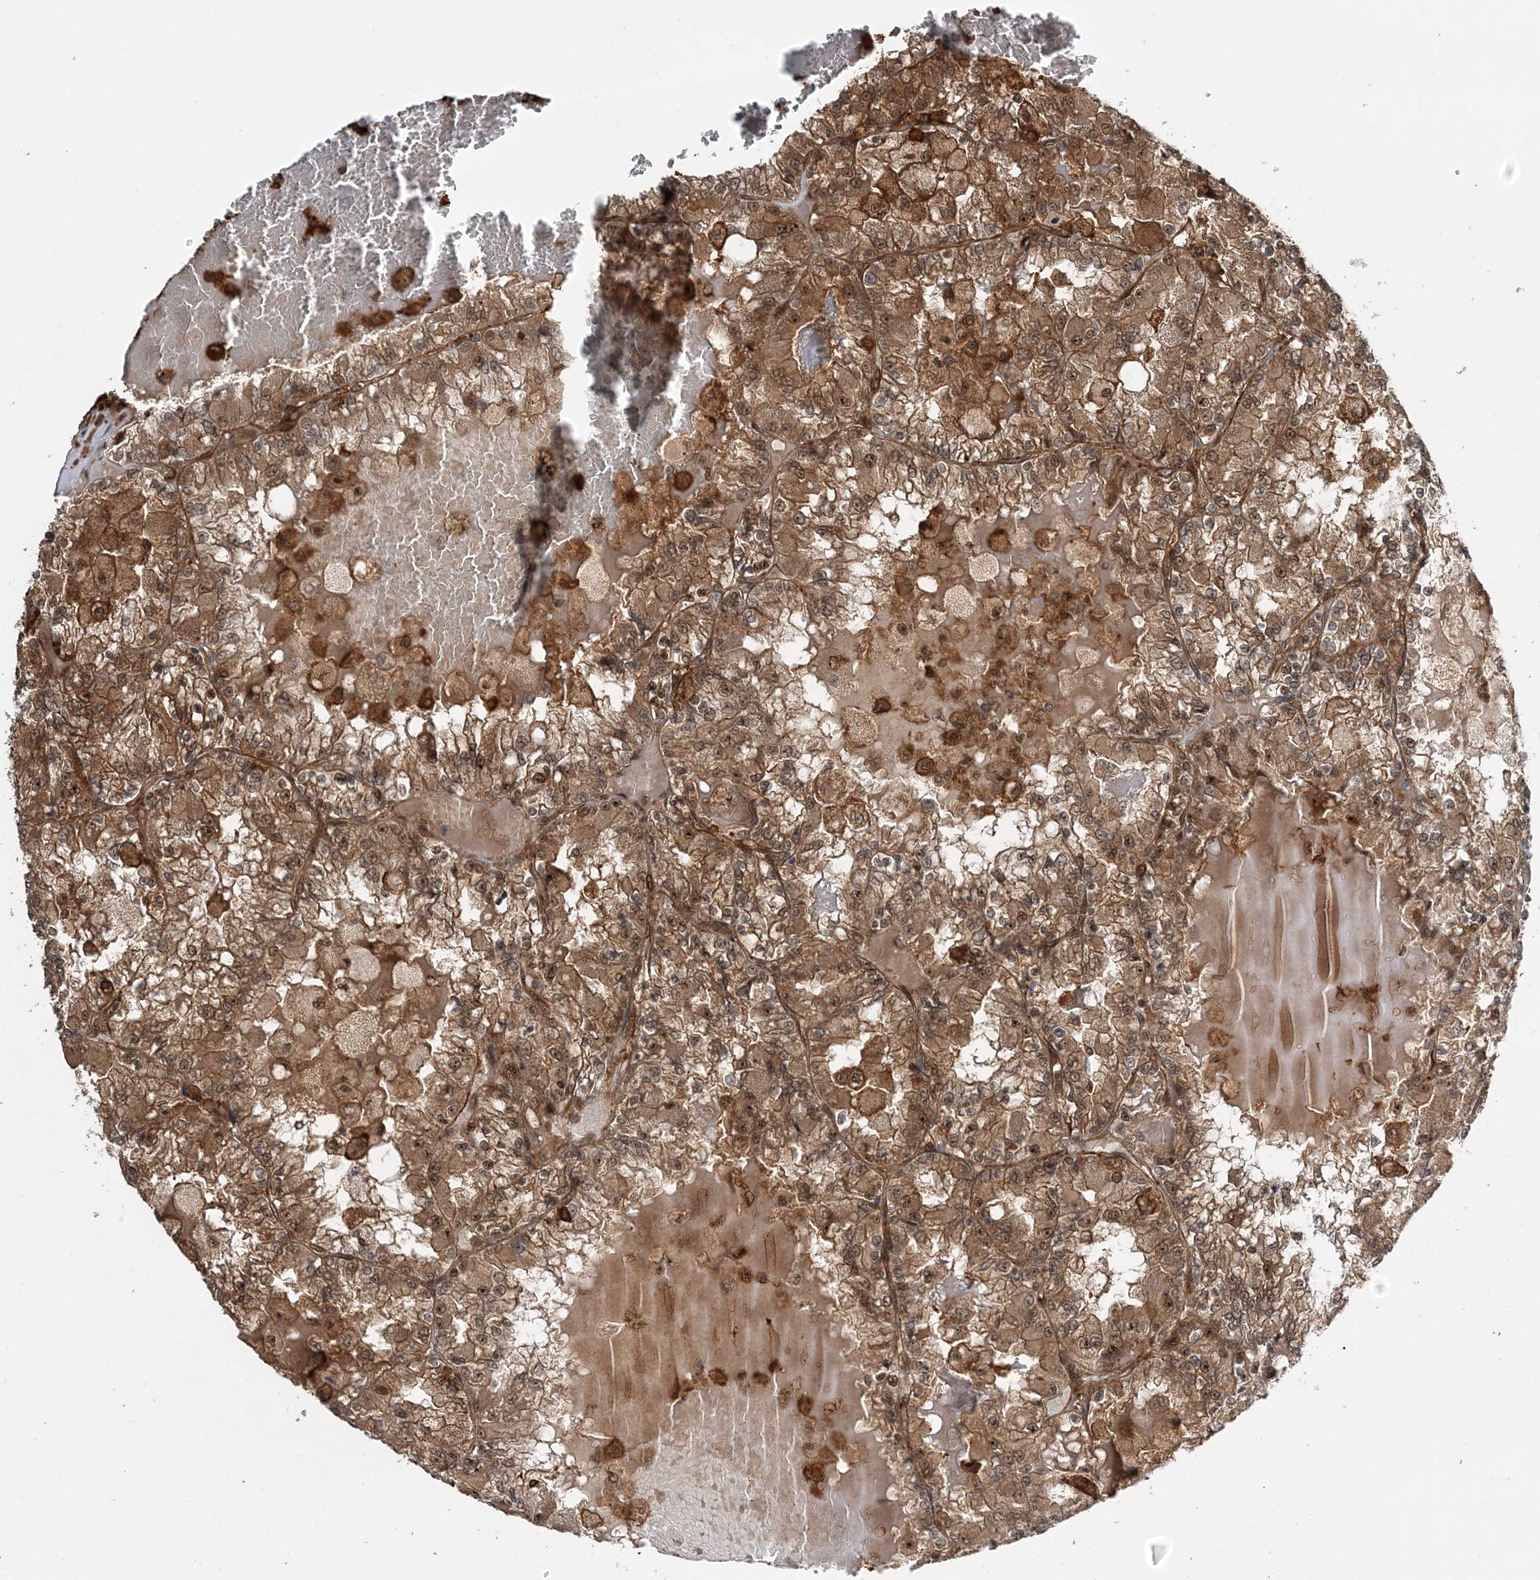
{"staining": {"intensity": "moderate", "quantity": ">75%", "location": "cytoplasmic/membranous,nuclear"}, "tissue": "renal cancer", "cell_type": "Tumor cells", "image_type": "cancer", "snomed": [{"axis": "morphology", "description": "Adenocarcinoma, NOS"}, {"axis": "topography", "description": "Kidney"}], "caption": "Human adenocarcinoma (renal) stained with a brown dye exhibits moderate cytoplasmic/membranous and nuclear positive positivity in about >75% of tumor cells.", "gene": "UBTD2", "patient": {"sex": "female", "age": 56}}